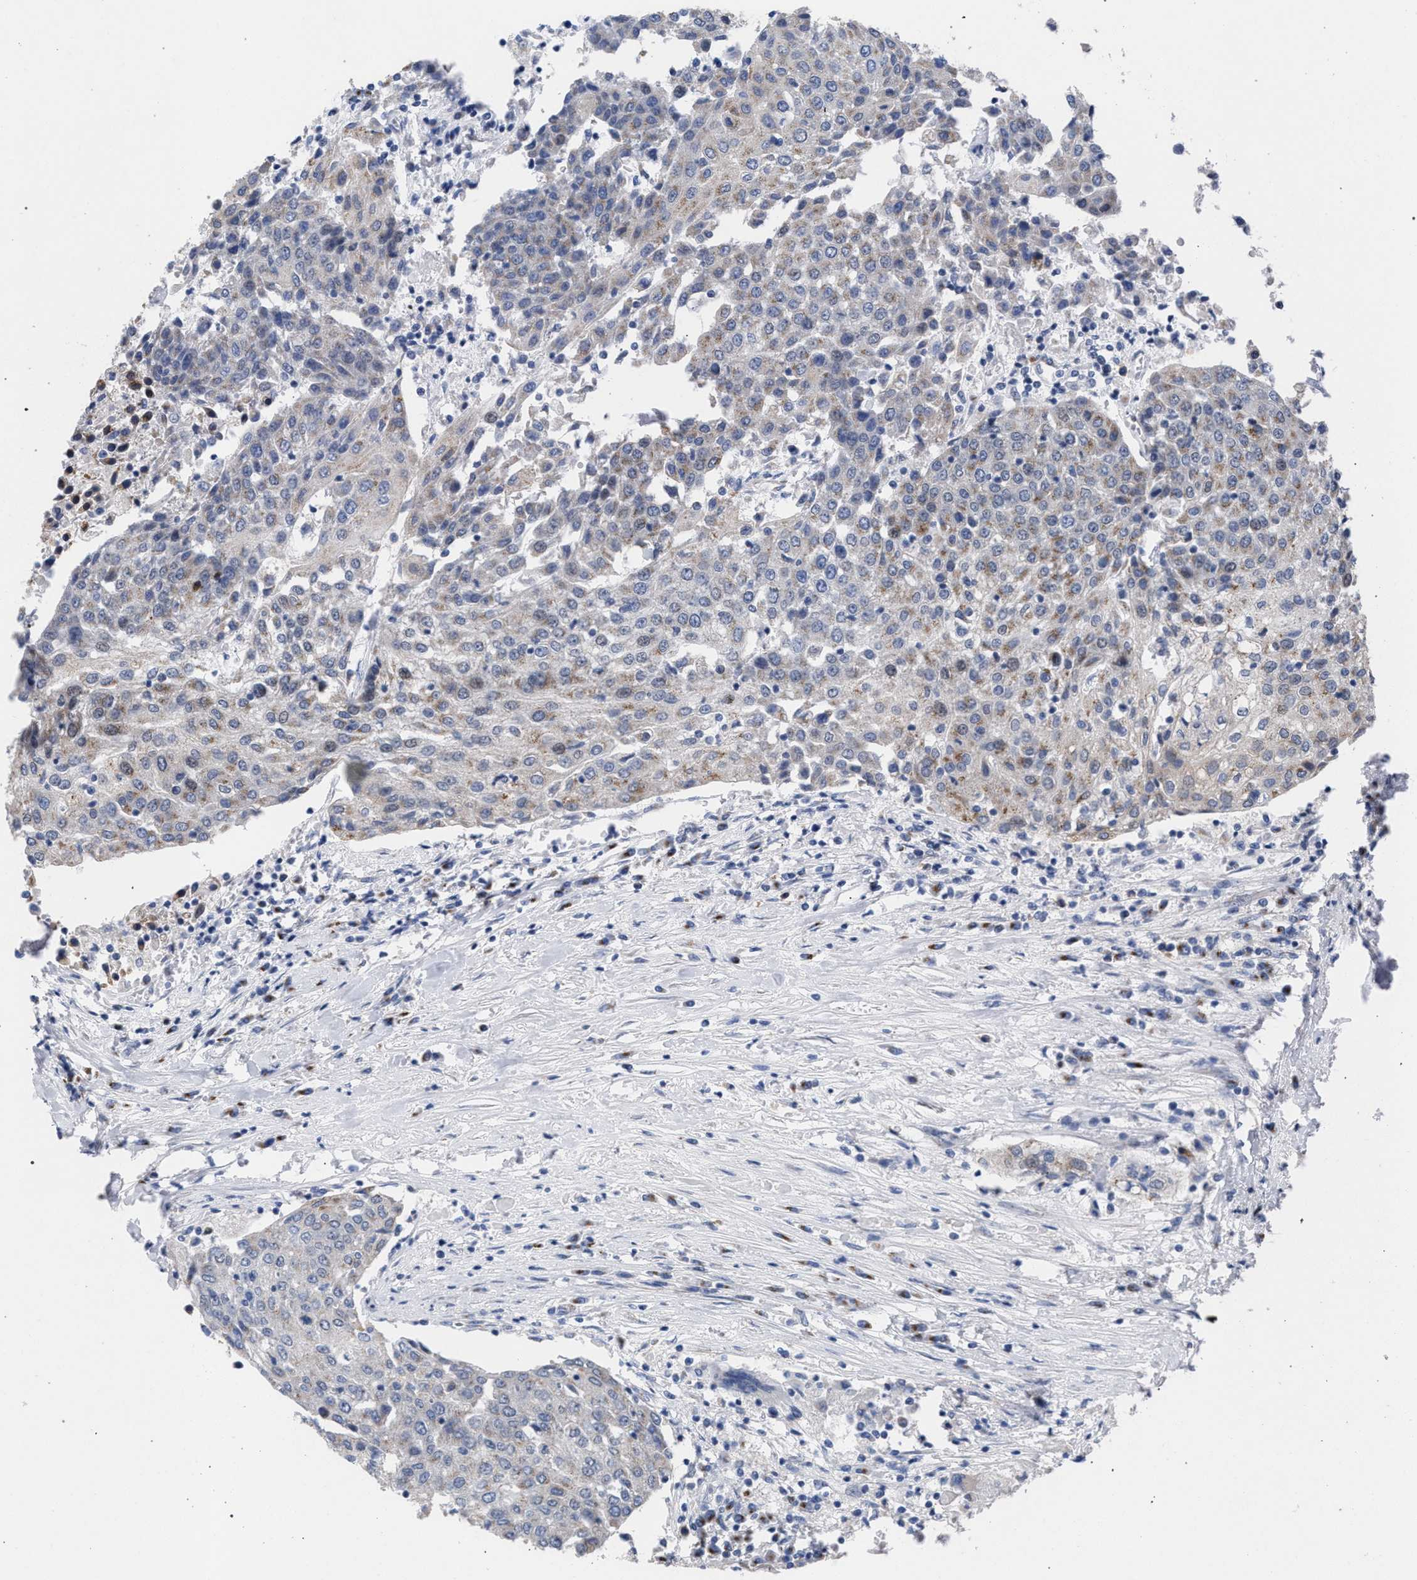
{"staining": {"intensity": "weak", "quantity": "25%-75%", "location": "cytoplasmic/membranous"}, "tissue": "urothelial cancer", "cell_type": "Tumor cells", "image_type": "cancer", "snomed": [{"axis": "morphology", "description": "Urothelial carcinoma, High grade"}, {"axis": "topography", "description": "Urinary bladder"}], "caption": "Human high-grade urothelial carcinoma stained with a brown dye displays weak cytoplasmic/membranous positive expression in approximately 25%-75% of tumor cells.", "gene": "GOLGA2", "patient": {"sex": "female", "age": 85}}